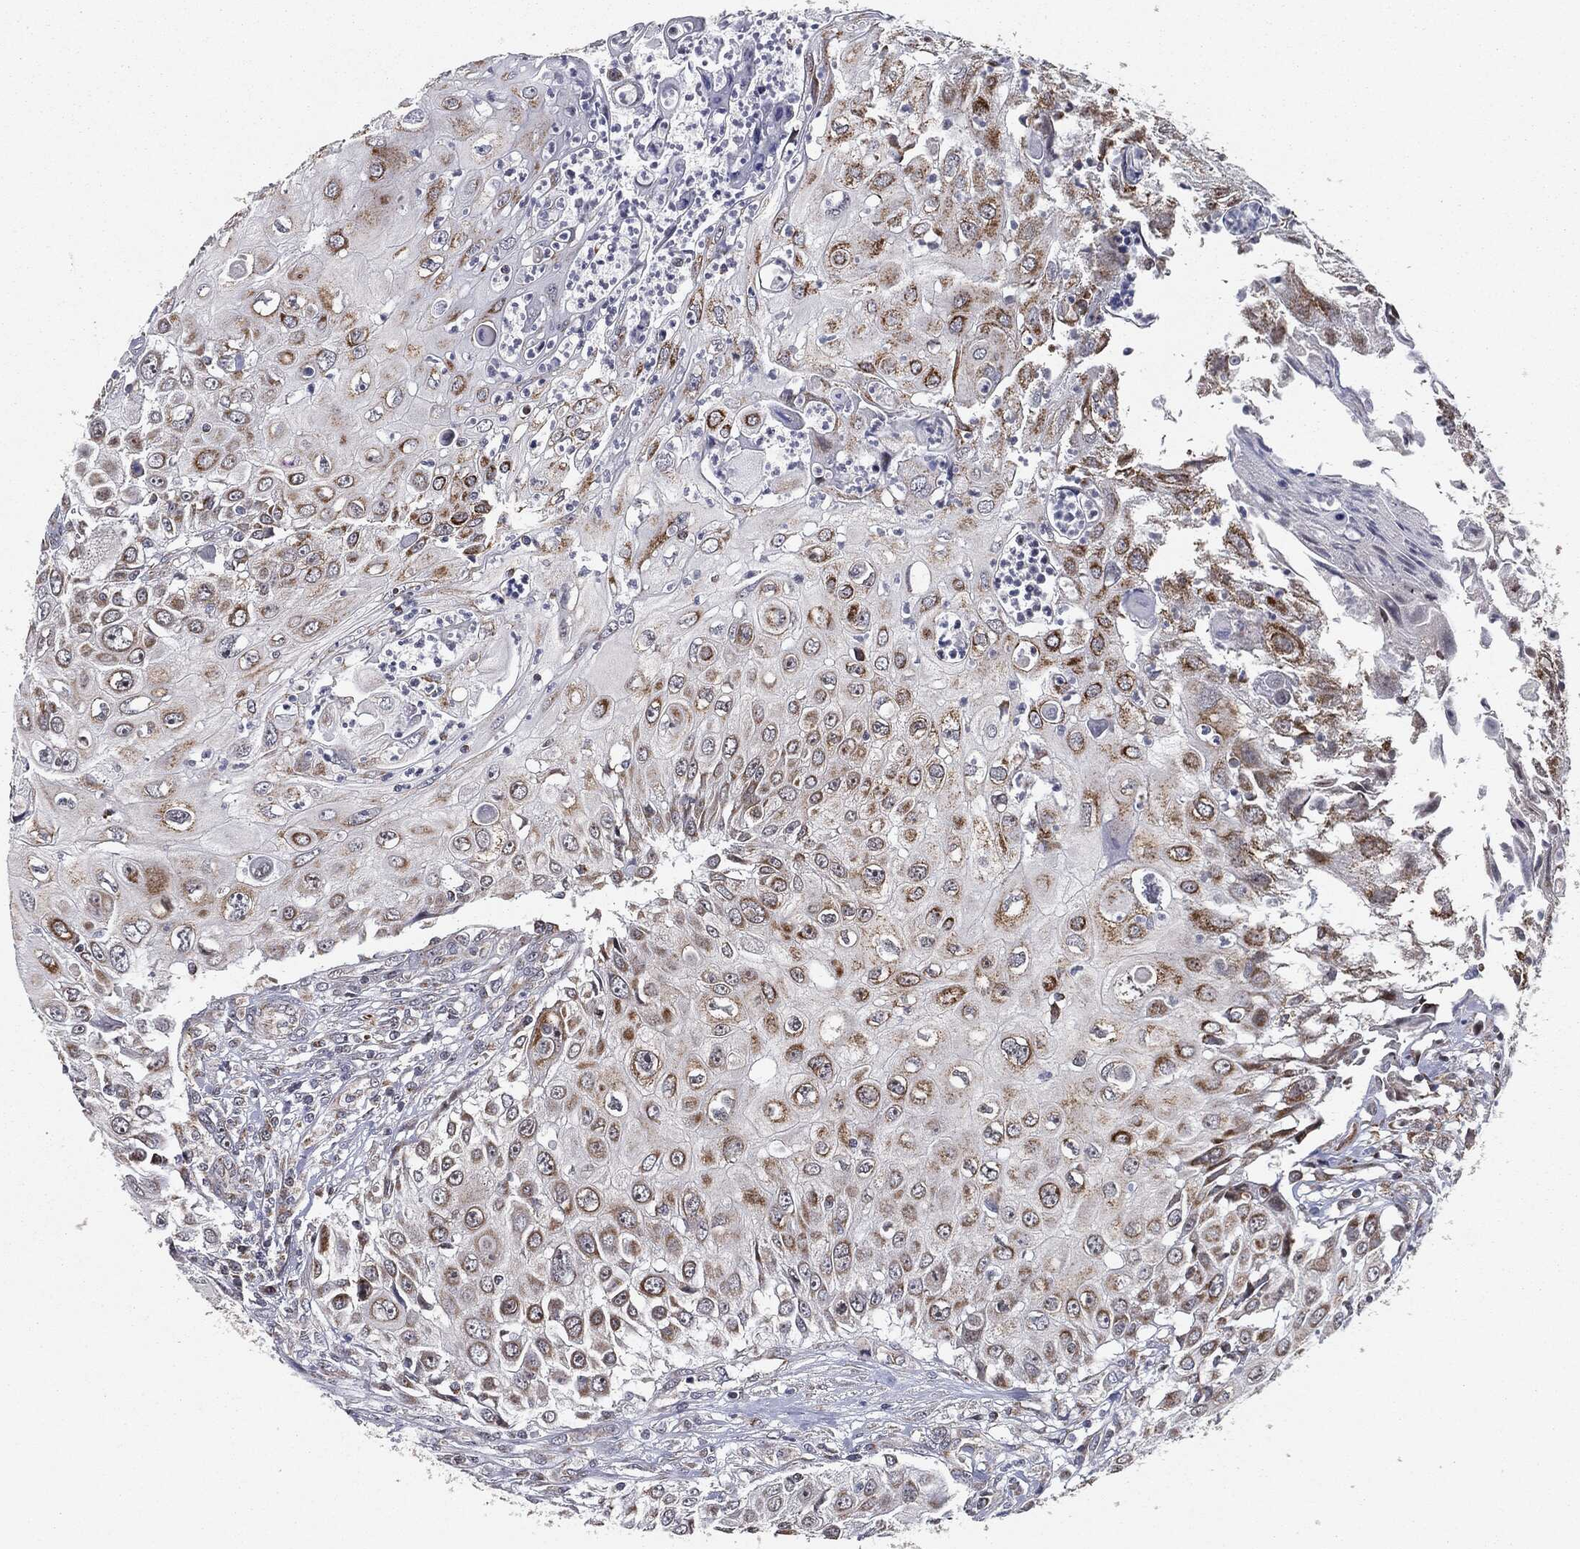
{"staining": {"intensity": "moderate", "quantity": "25%-75%", "location": "cytoplasmic/membranous"}, "tissue": "urothelial cancer", "cell_type": "Tumor cells", "image_type": "cancer", "snomed": [{"axis": "morphology", "description": "Urothelial carcinoma, High grade"}, {"axis": "topography", "description": "Urinary bladder"}], "caption": "Protein staining of urothelial cancer tissue exhibits moderate cytoplasmic/membranous expression in about 25%-75% of tumor cells.", "gene": "CHCHD2", "patient": {"sex": "female", "age": 79}}